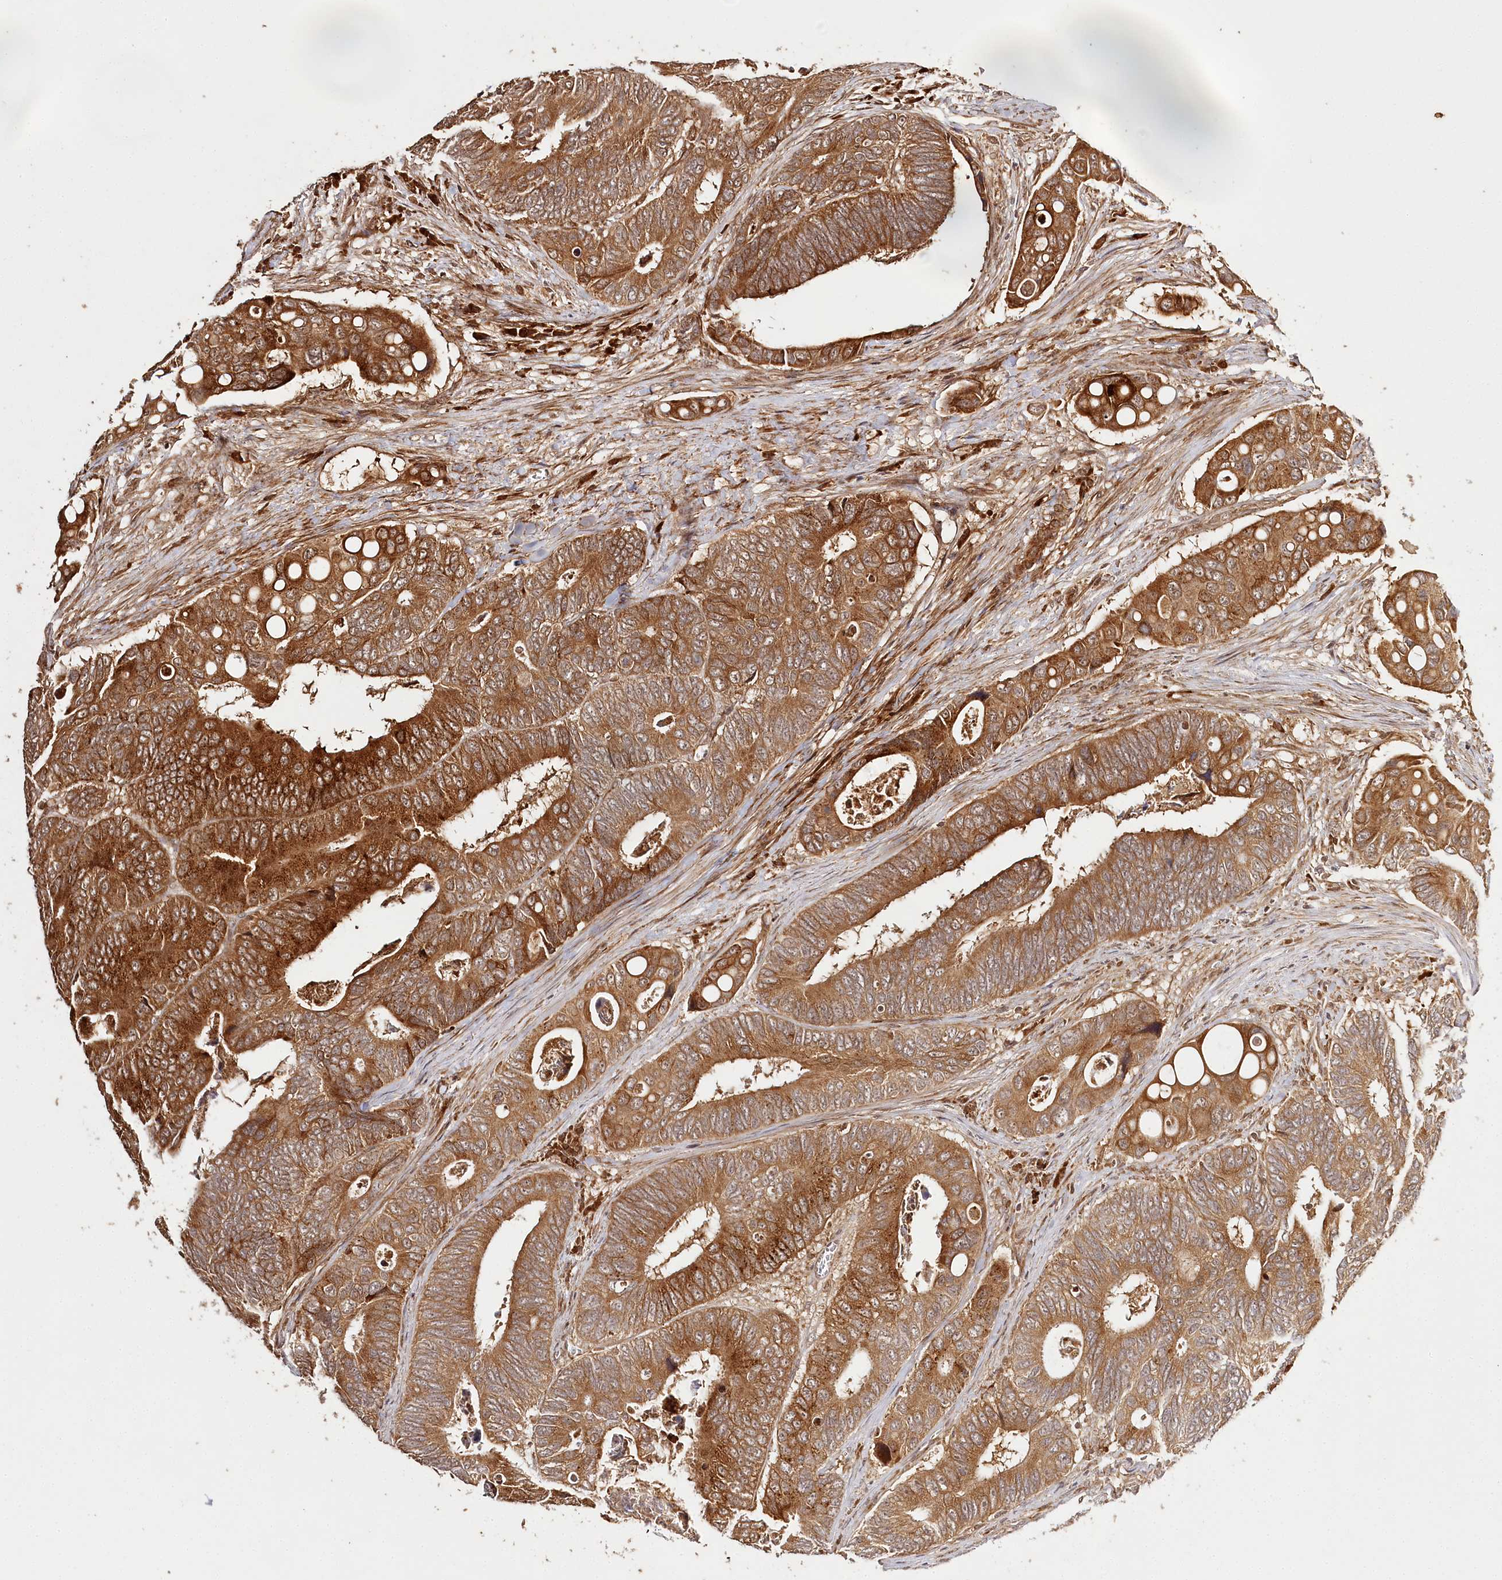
{"staining": {"intensity": "strong", "quantity": ">75%", "location": "cytoplasmic/membranous"}, "tissue": "colorectal cancer", "cell_type": "Tumor cells", "image_type": "cancer", "snomed": [{"axis": "morphology", "description": "Inflammation, NOS"}, {"axis": "morphology", "description": "Adenocarcinoma, NOS"}, {"axis": "topography", "description": "Colon"}], "caption": "A photomicrograph of colorectal cancer stained for a protein shows strong cytoplasmic/membranous brown staining in tumor cells.", "gene": "ULK2", "patient": {"sex": "male", "age": 72}}